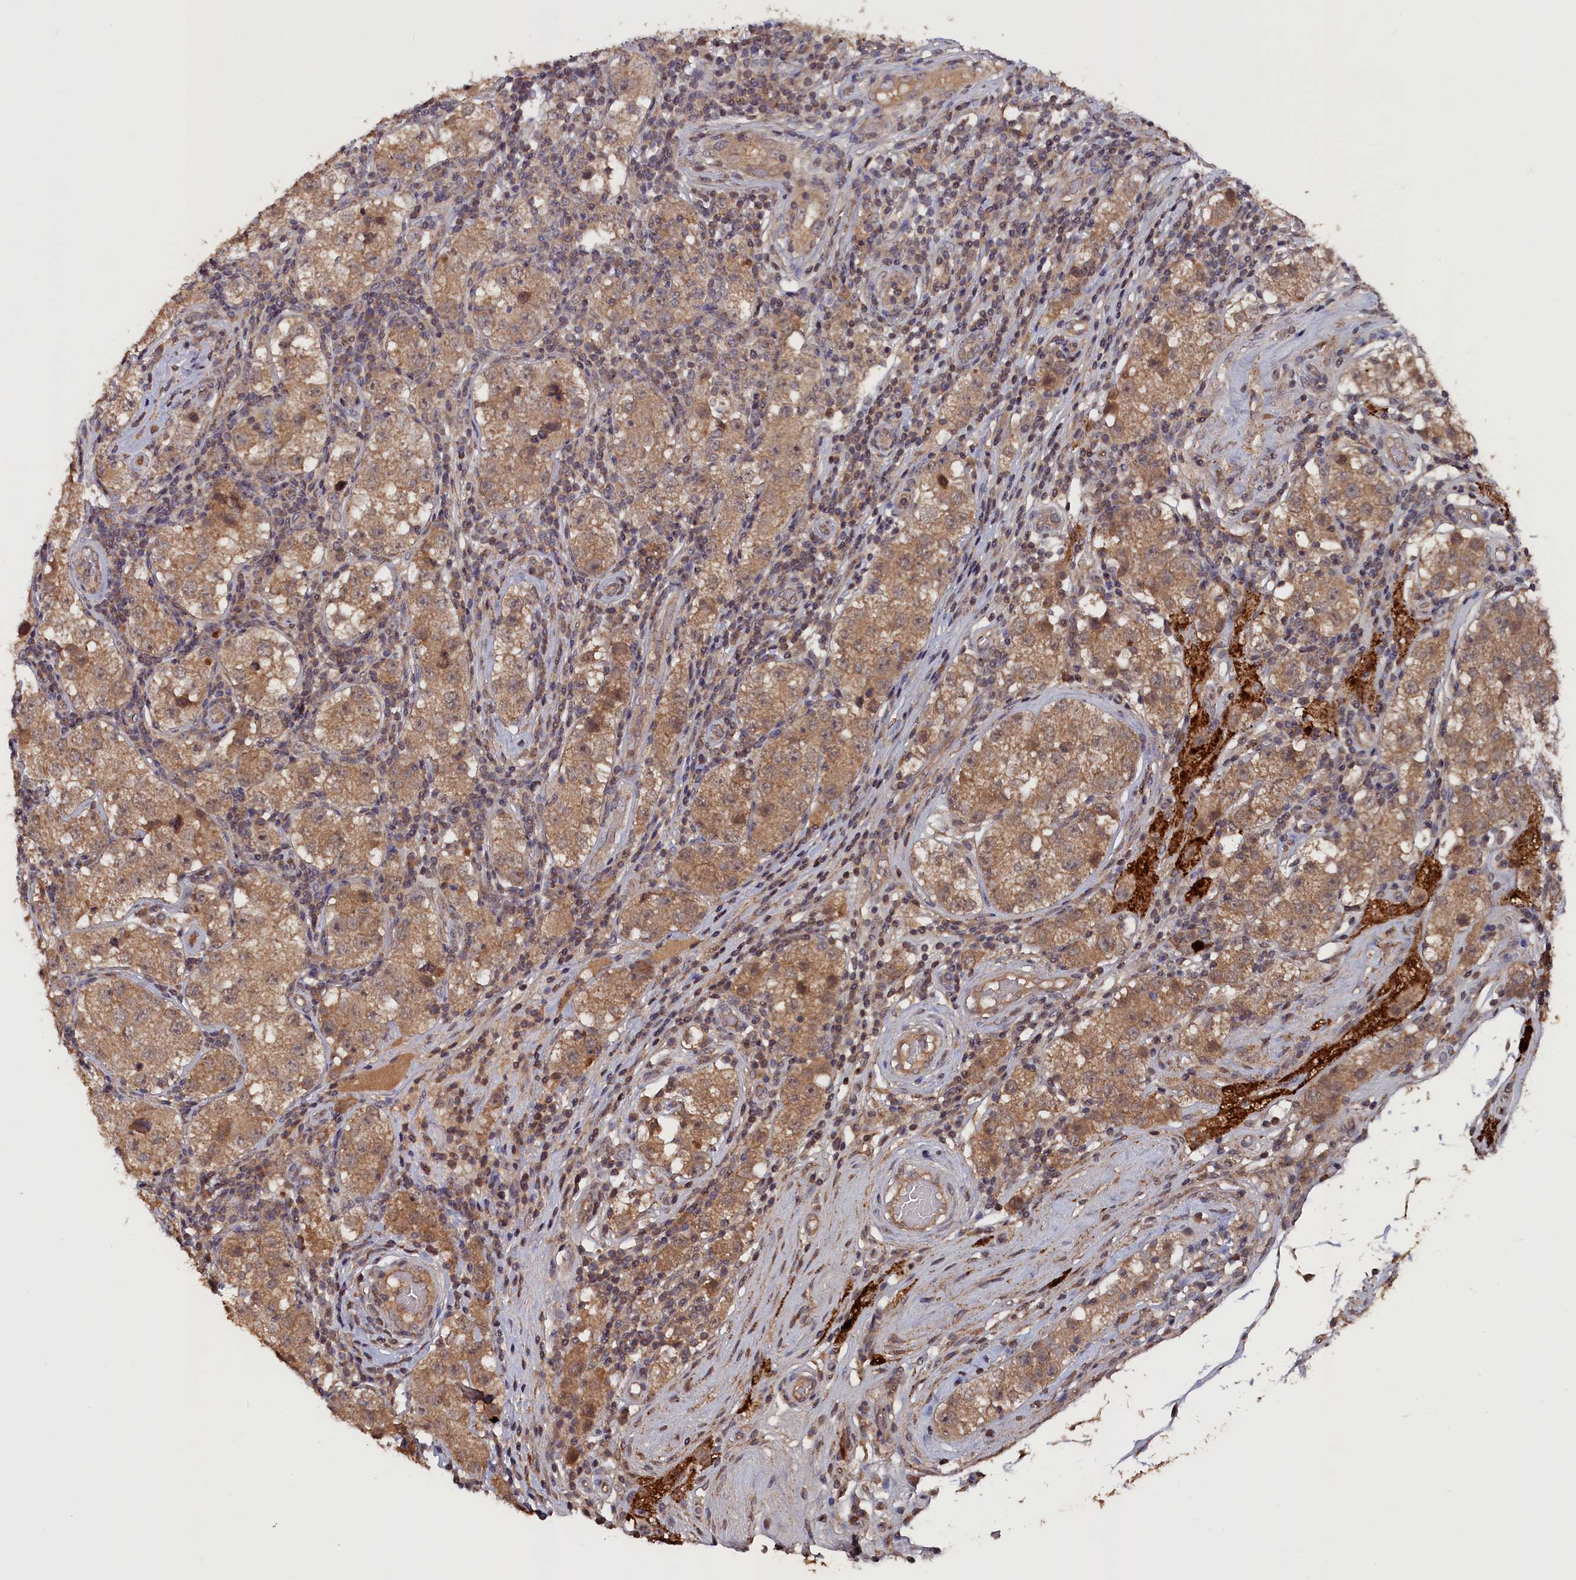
{"staining": {"intensity": "moderate", "quantity": ">75%", "location": "cytoplasmic/membranous"}, "tissue": "testis cancer", "cell_type": "Tumor cells", "image_type": "cancer", "snomed": [{"axis": "morphology", "description": "Seminoma, NOS"}, {"axis": "topography", "description": "Testis"}], "caption": "Protein expression analysis of testis cancer displays moderate cytoplasmic/membranous expression in about >75% of tumor cells. (brown staining indicates protein expression, while blue staining denotes nuclei).", "gene": "TMC5", "patient": {"sex": "male", "age": 34}}